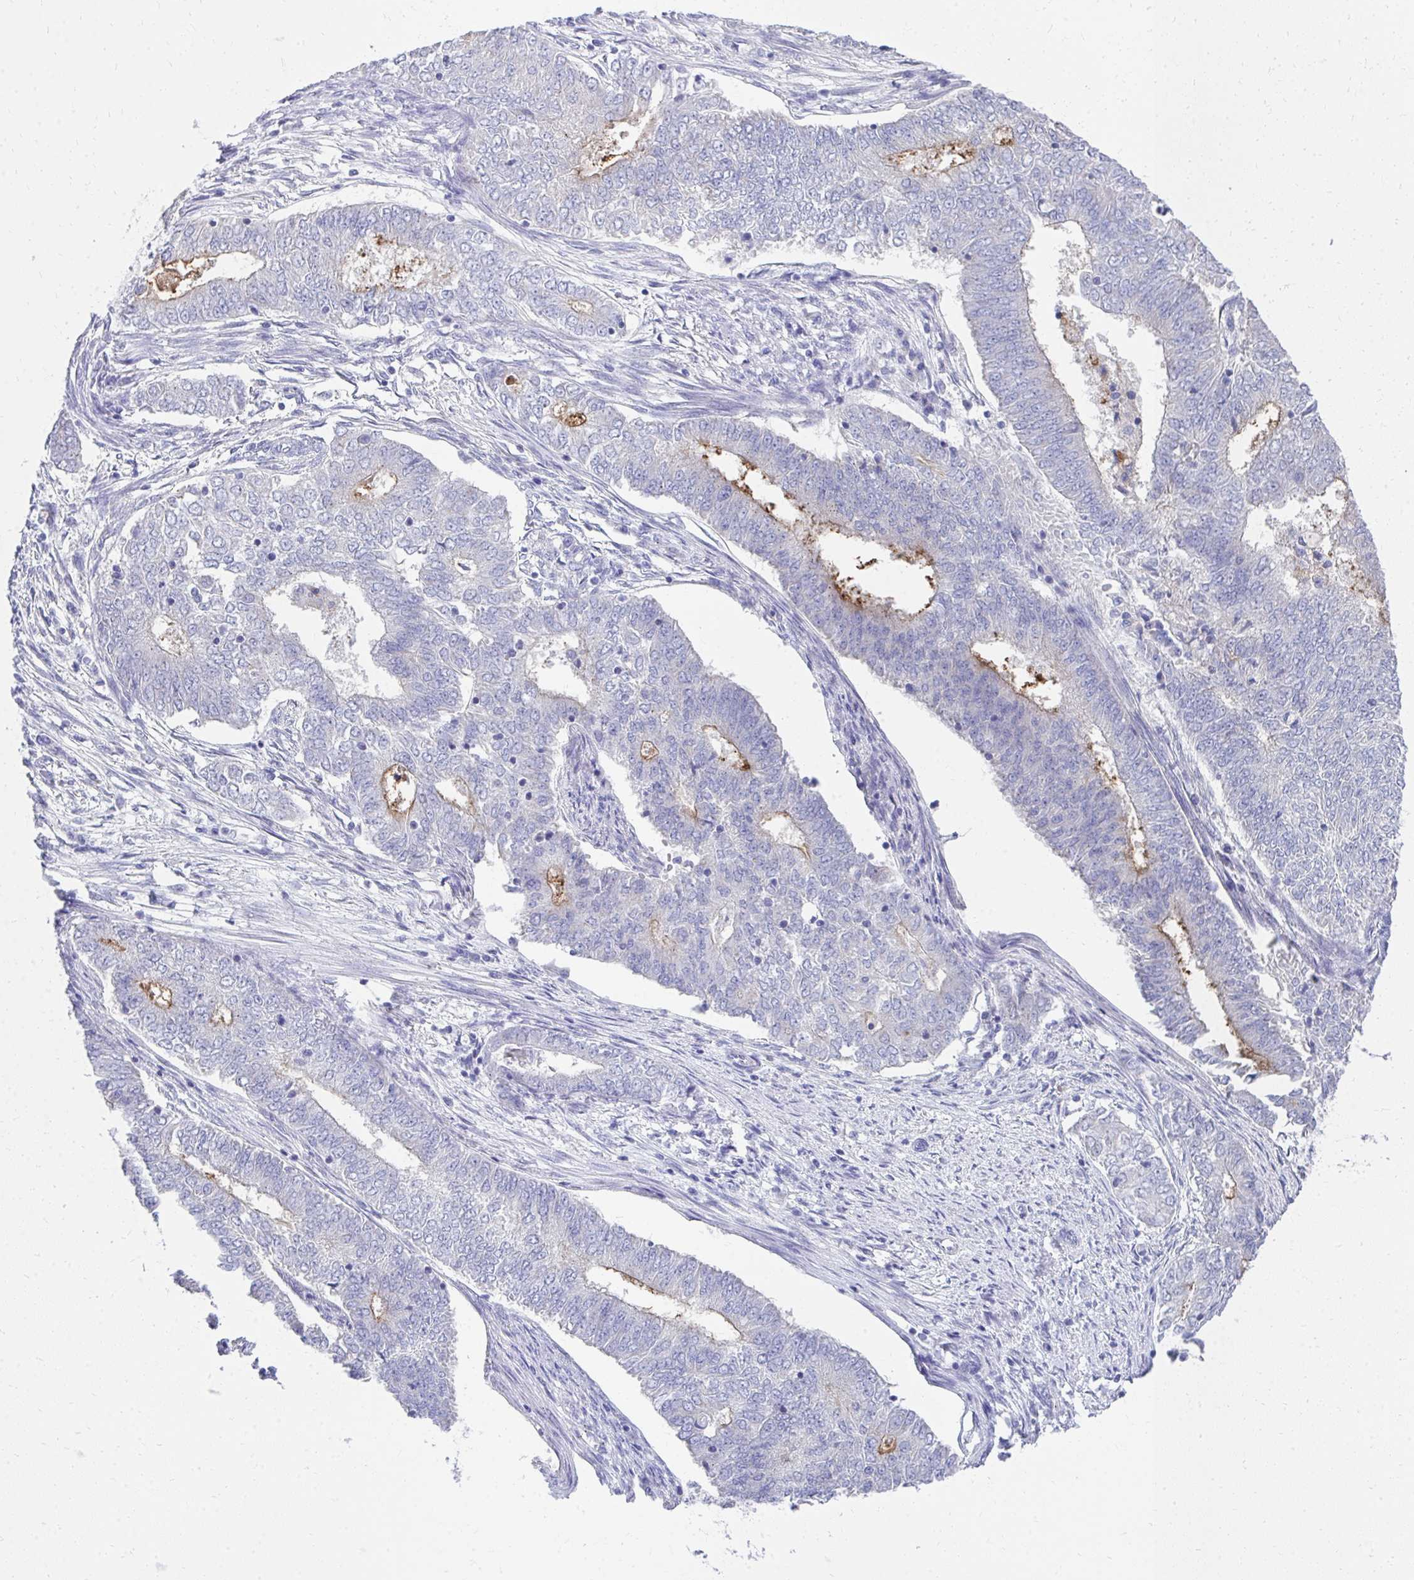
{"staining": {"intensity": "weak", "quantity": "<25%", "location": "cytoplasmic/membranous"}, "tissue": "endometrial cancer", "cell_type": "Tumor cells", "image_type": "cancer", "snomed": [{"axis": "morphology", "description": "Adenocarcinoma, NOS"}, {"axis": "topography", "description": "Endometrium"}], "caption": "Immunohistochemical staining of human adenocarcinoma (endometrial) exhibits no significant expression in tumor cells.", "gene": "TMPRSS2", "patient": {"sex": "female", "age": 62}}